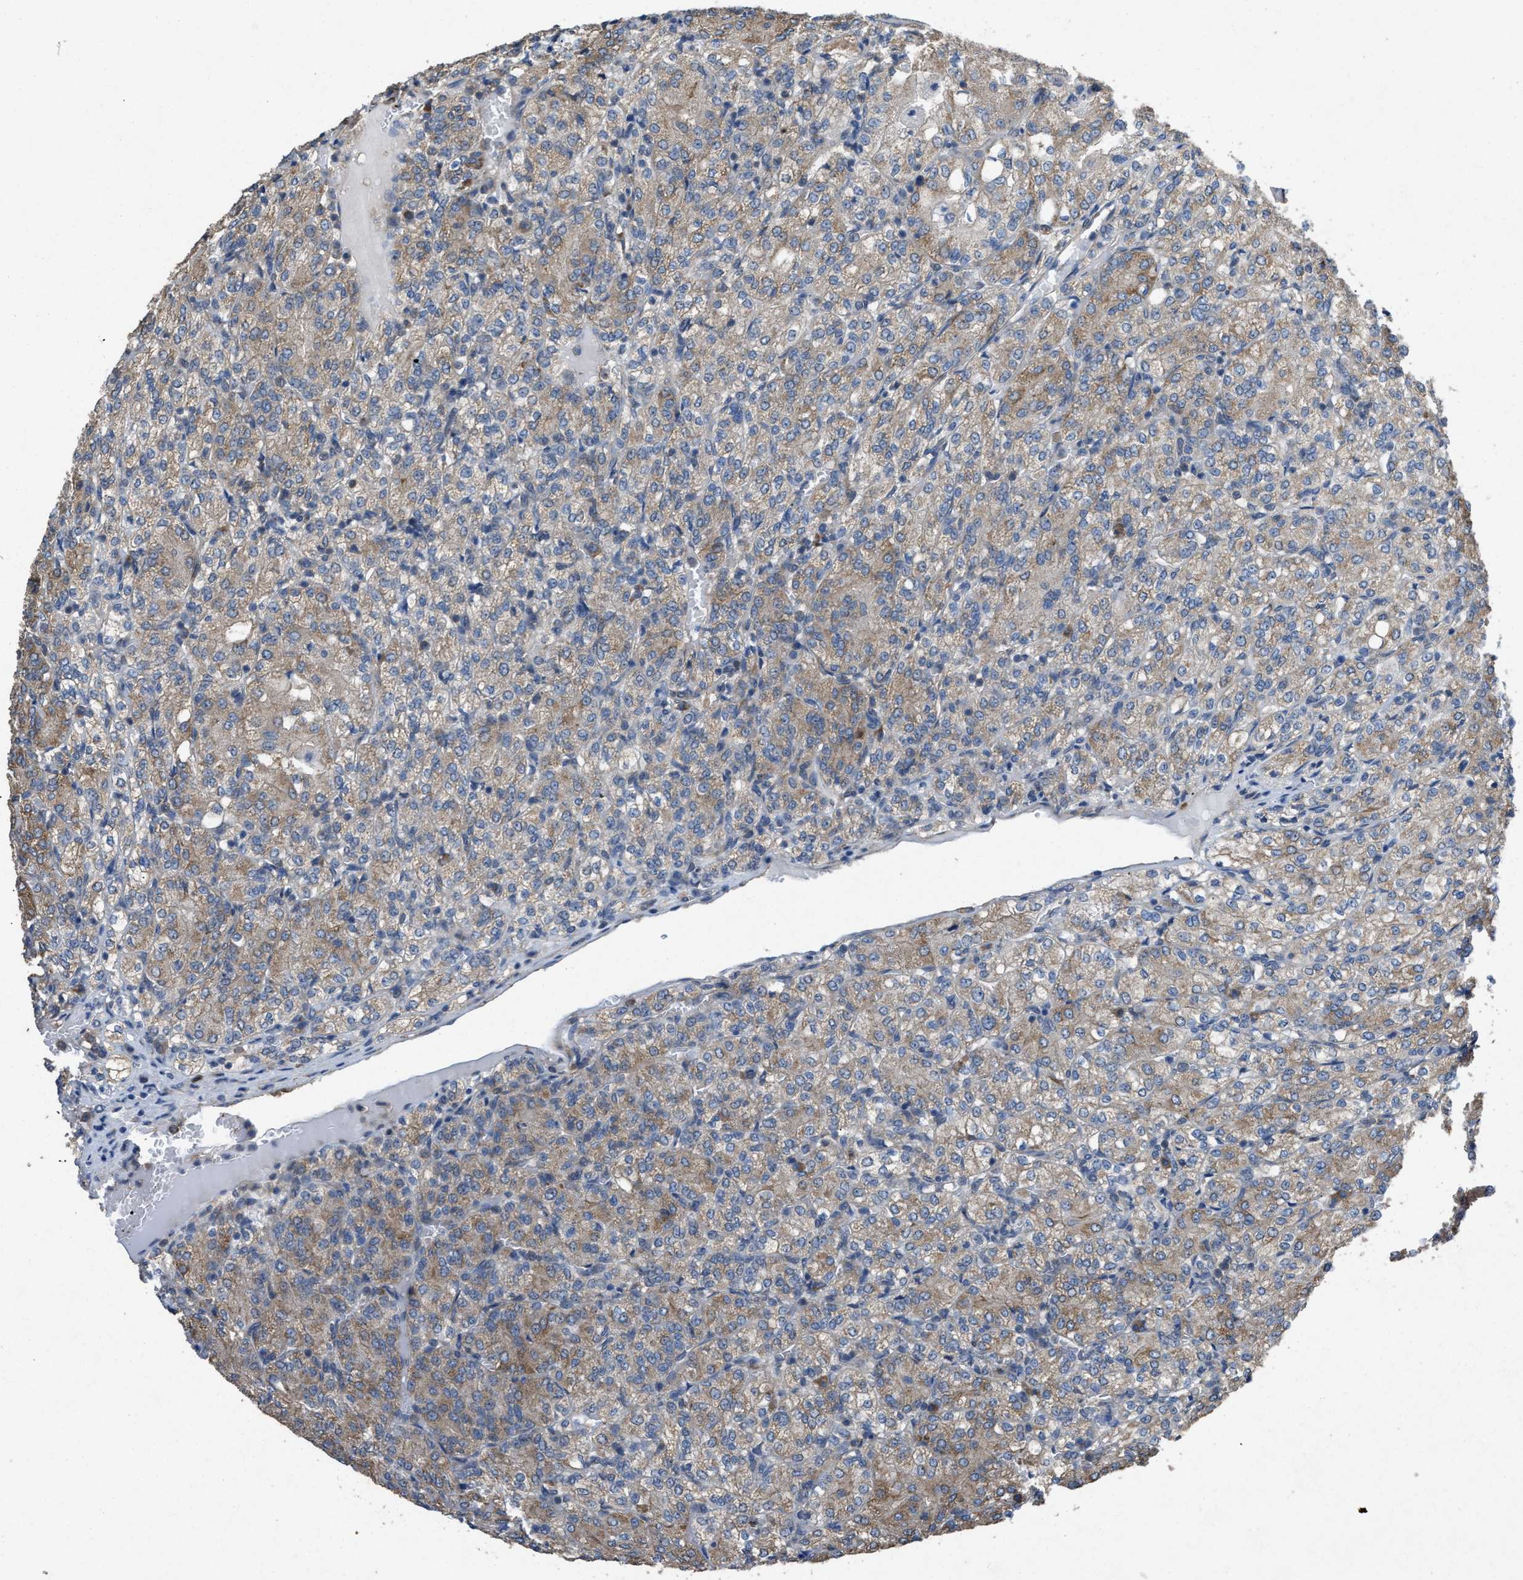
{"staining": {"intensity": "weak", "quantity": "25%-75%", "location": "cytoplasmic/membranous"}, "tissue": "renal cancer", "cell_type": "Tumor cells", "image_type": "cancer", "snomed": [{"axis": "morphology", "description": "Adenocarcinoma, NOS"}, {"axis": "topography", "description": "Kidney"}], "caption": "Human adenocarcinoma (renal) stained with a protein marker shows weak staining in tumor cells.", "gene": "ARL6", "patient": {"sex": "male", "age": 77}}